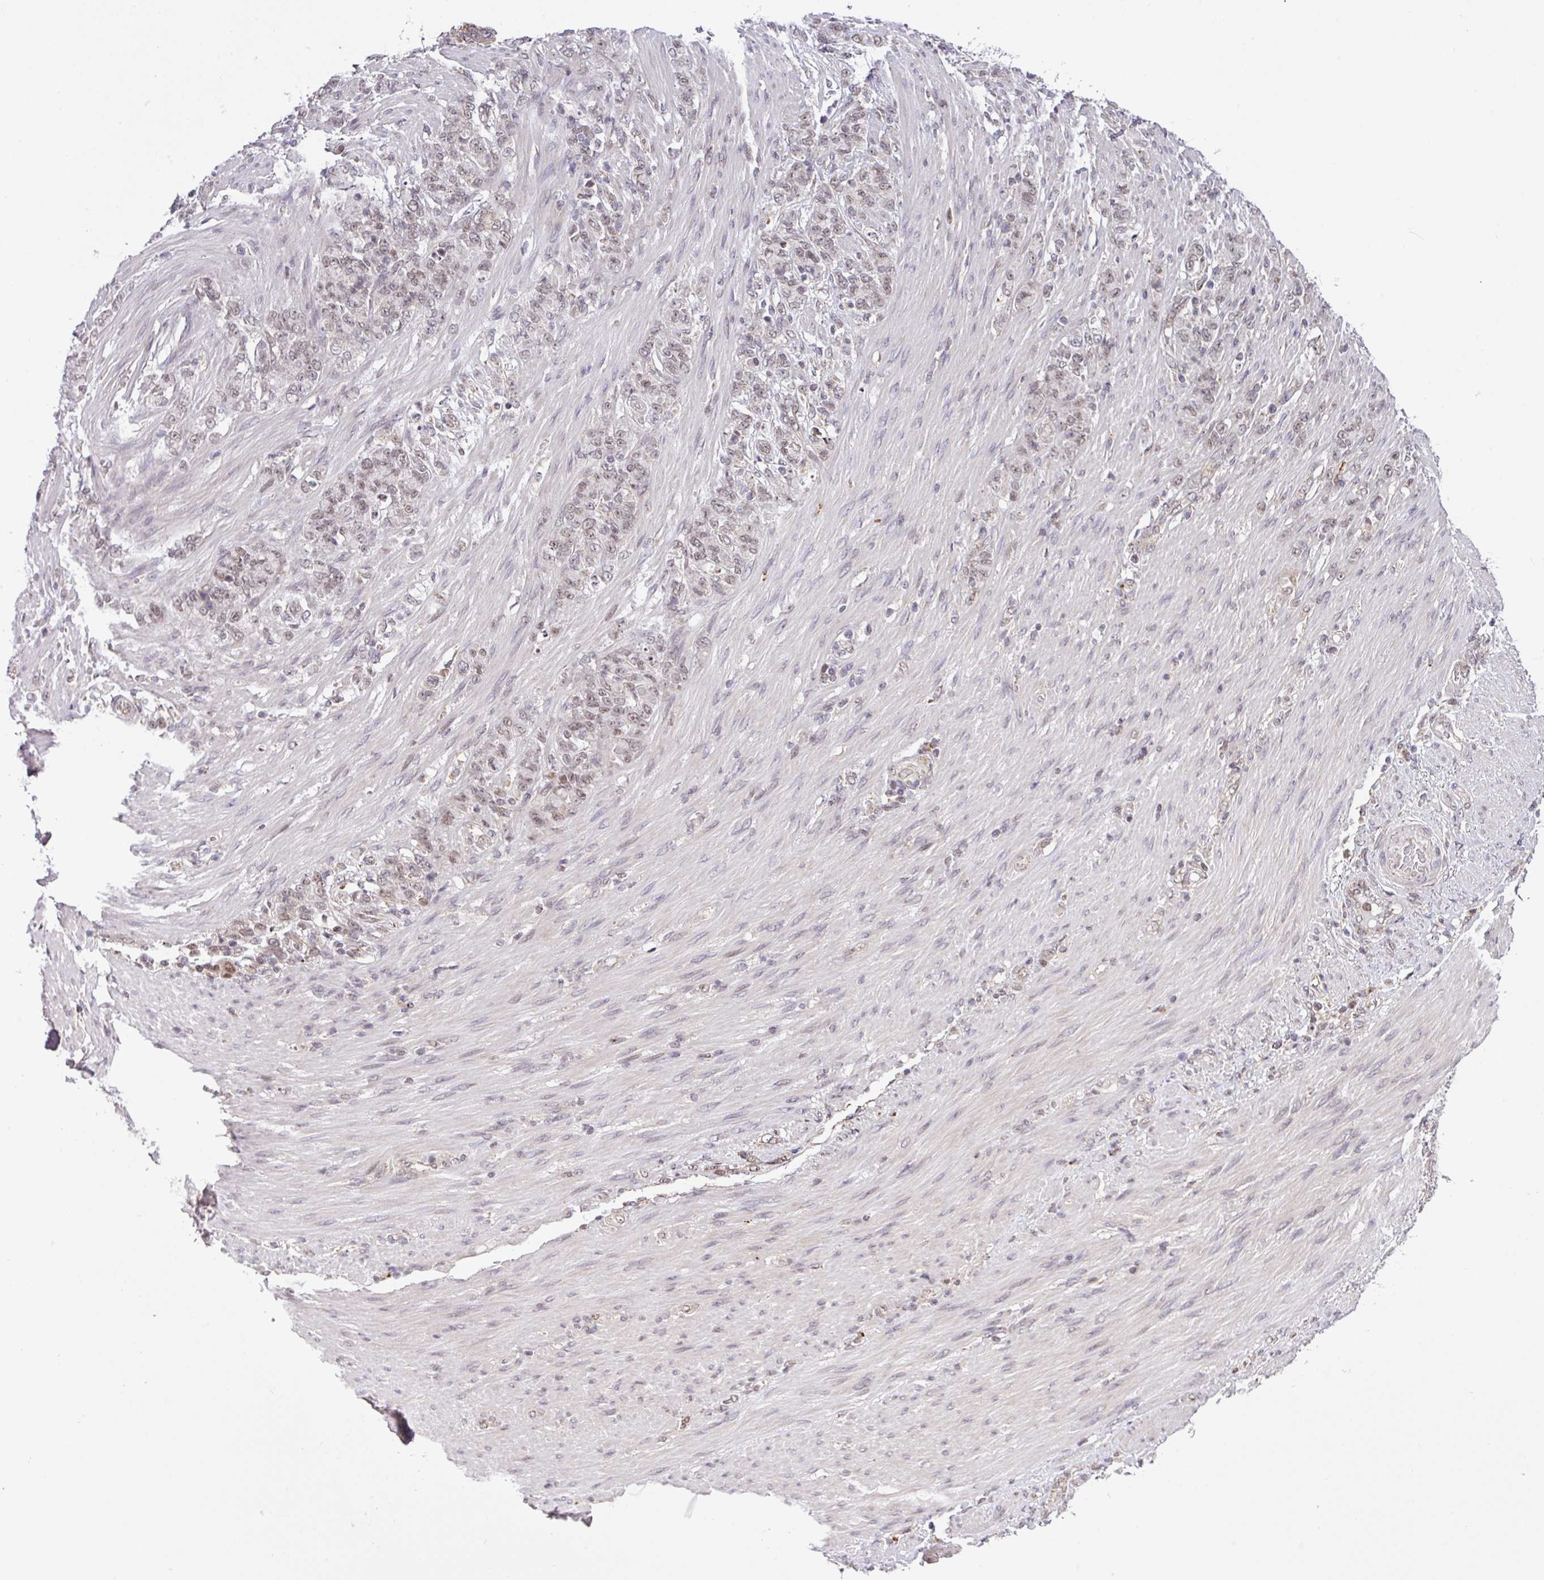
{"staining": {"intensity": "weak", "quantity": "25%-75%", "location": "cytoplasmic/membranous,nuclear"}, "tissue": "stomach cancer", "cell_type": "Tumor cells", "image_type": "cancer", "snomed": [{"axis": "morphology", "description": "Adenocarcinoma, NOS"}, {"axis": "topography", "description": "Stomach"}], "caption": "Immunohistochemical staining of stomach cancer shows weak cytoplasmic/membranous and nuclear protein expression in about 25%-75% of tumor cells. The protein of interest is stained brown, and the nuclei are stained in blue (DAB IHC with brightfield microscopy, high magnification).", "gene": "PLK1", "patient": {"sex": "female", "age": 79}}